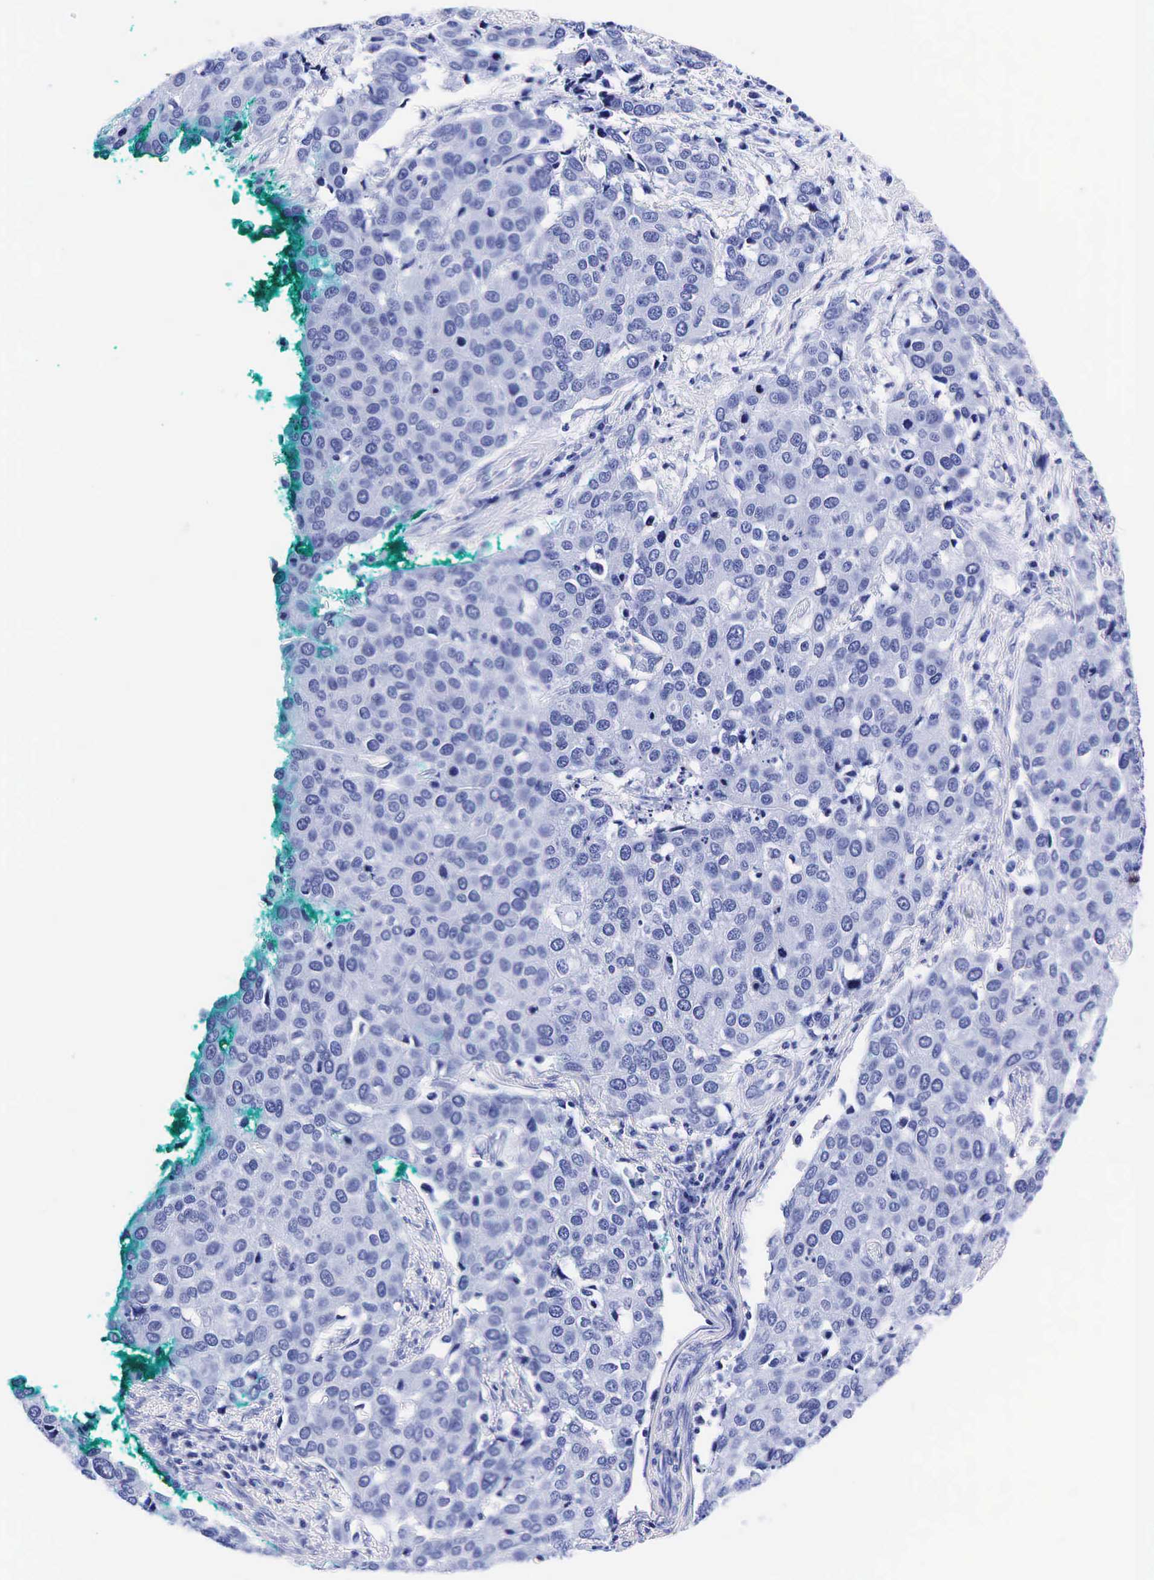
{"staining": {"intensity": "negative", "quantity": "none", "location": "none"}, "tissue": "cervical cancer", "cell_type": "Tumor cells", "image_type": "cancer", "snomed": [{"axis": "morphology", "description": "Squamous cell carcinoma, NOS"}, {"axis": "topography", "description": "Cervix"}], "caption": "Immunohistochemistry photomicrograph of neoplastic tissue: human cervical cancer stained with DAB reveals no significant protein positivity in tumor cells.", "gene": "KLK3", "patient": {"sex": "female", "age": 54}}